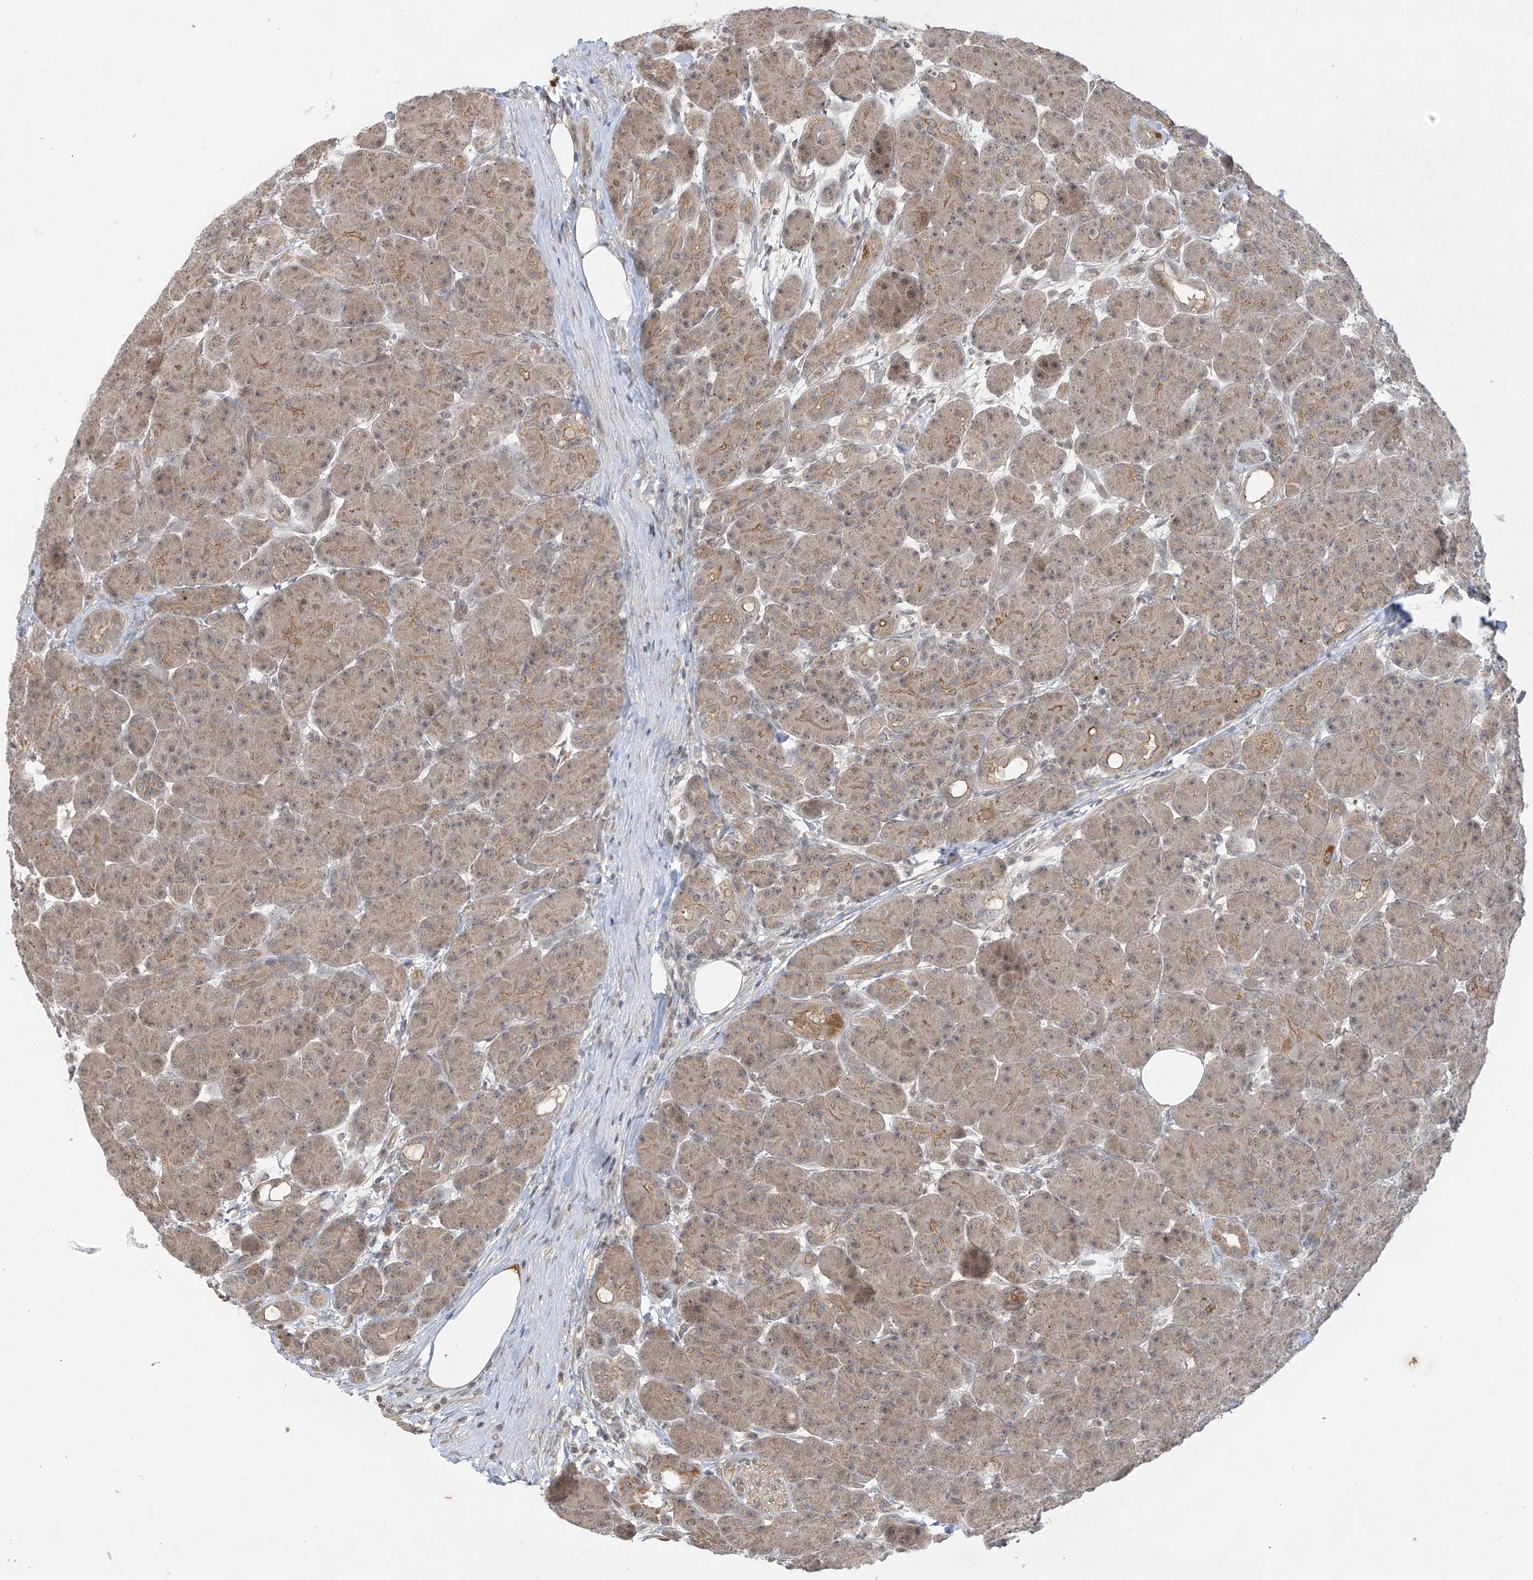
{"staining": {"intensity": "moderate", "quantity": "25%-75%", "location": "cytoplasmic/membranous"}, "tissue": "pancreas", "cell_type": "Exocrine glandular cells", "image_type": "normal", "snomed": [{"axis": "morphology", "description": "Normal tissue, NOS"}, {"axis": "topography", "description": "Pancreas"}], "caption": "Immunohistochemistry photomicrograph of unremarkable pancreas: pancreas stained using IHC exhibits medium levels of moderate protein expression localized specifically in the cytoplasmic/membranous of exocrine glandular cells, appearing as a cytoplasmic/membranous brown color.", "gene": "DGKQ", "patient": {"sex": "male", "age": 63}}